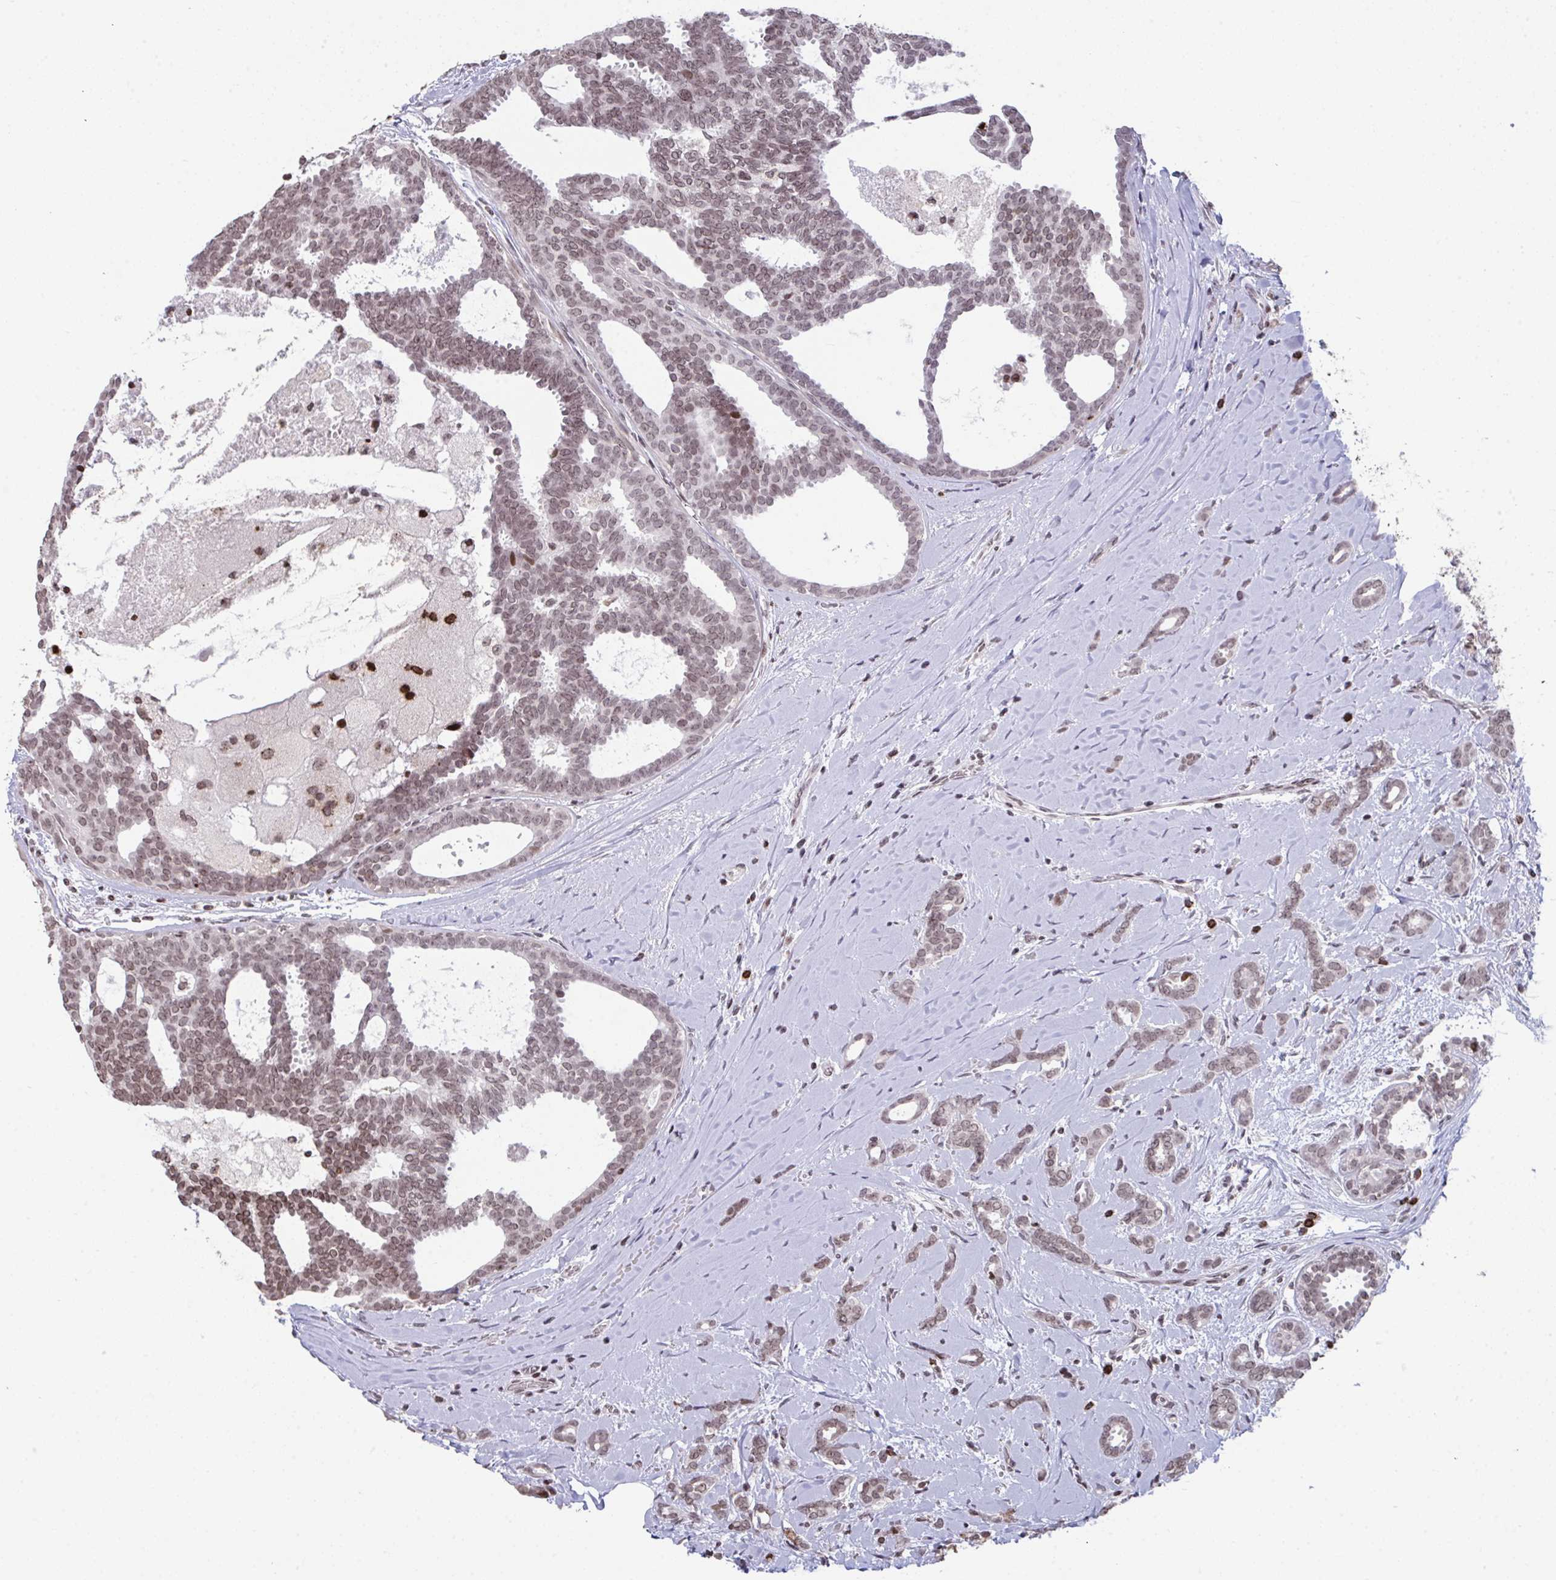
{"staining": {"intensity": "weak", "quantity": ">75%", "location": "nuclear"}, "tissue": "breast cancer", "cell_type": "Tumor cells", "image_type": "cancer", "snomed": [{"axis": "morphology", "description": "Intraductal carcinoma, in situ"}, {"axis": "morphology", "description": "Duct carcinoma"}, {"axis": "morphology", "description": "Lobular carcinoma, in situ"}, {"axis": "topography", "description": "Breast"}], "caption": "The micrograph exhibits staining of intraductal carcinoma (breast), revealing weak nuclear protein expression (brown color) within tumor cells. (IHC, brightfield microscopy, high magnification).", "gene": "NIP7", "patient": {"sex": "female", "age": 44}}